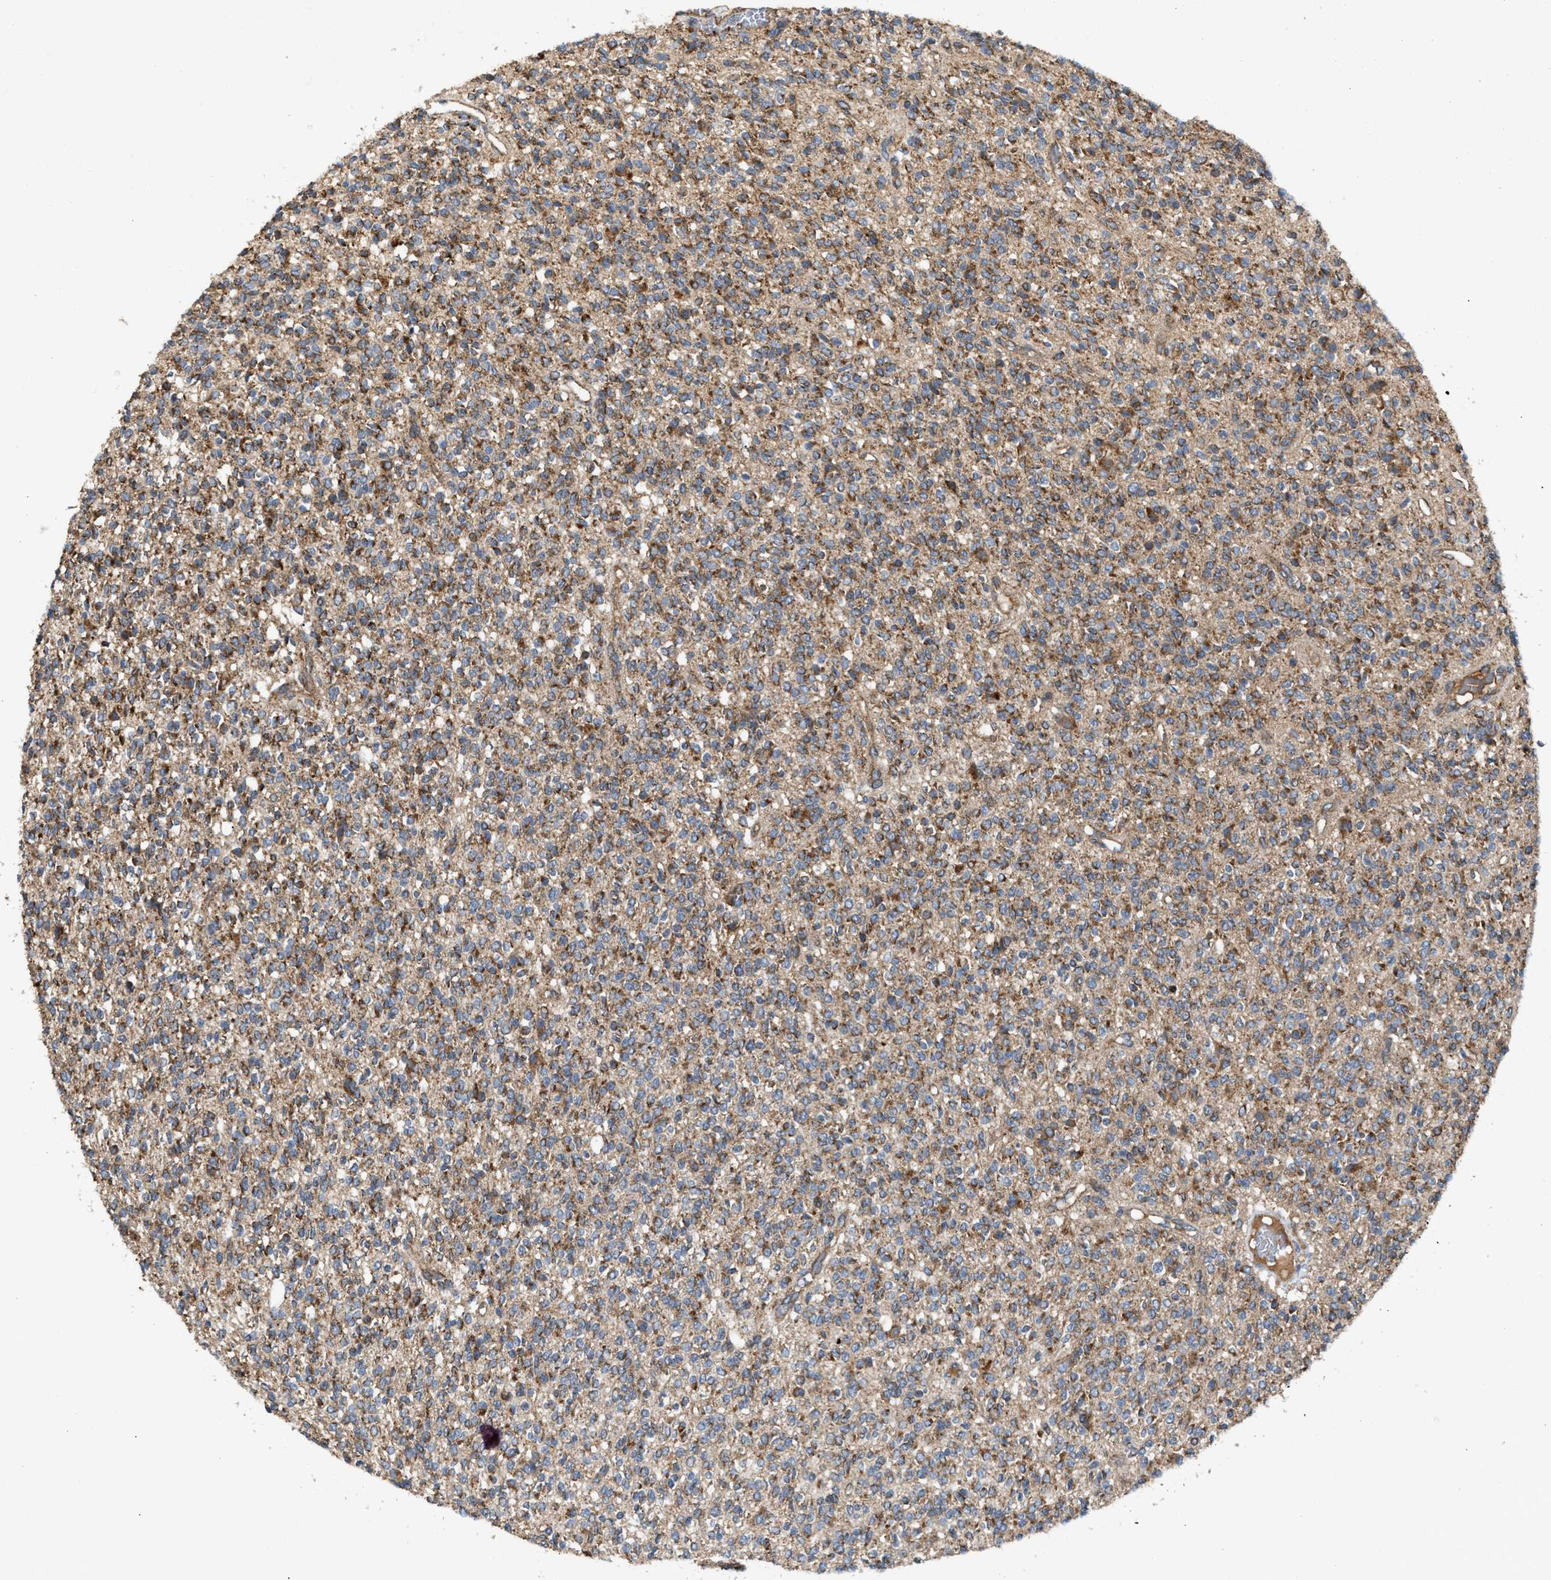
{"staining": {"intensity": "moderate", "quantity": ">75%", "location": "cytoplasmic/membranous"}, "tissue": "glioma", "cell_type": "Tumor cells", "image_type": "cancer", "snomed": [{"axis": "morphology", "description": "Glioma, malignant, High grade"}, {"axis": "topography", "description": "Brain"}], "caption": "Moderate cytoplasmic/membranous positivity is seen in about >75% of tumor cells in glioma.", "gene": "TACO1", "patient": {"sex": "male", "age": 34}}